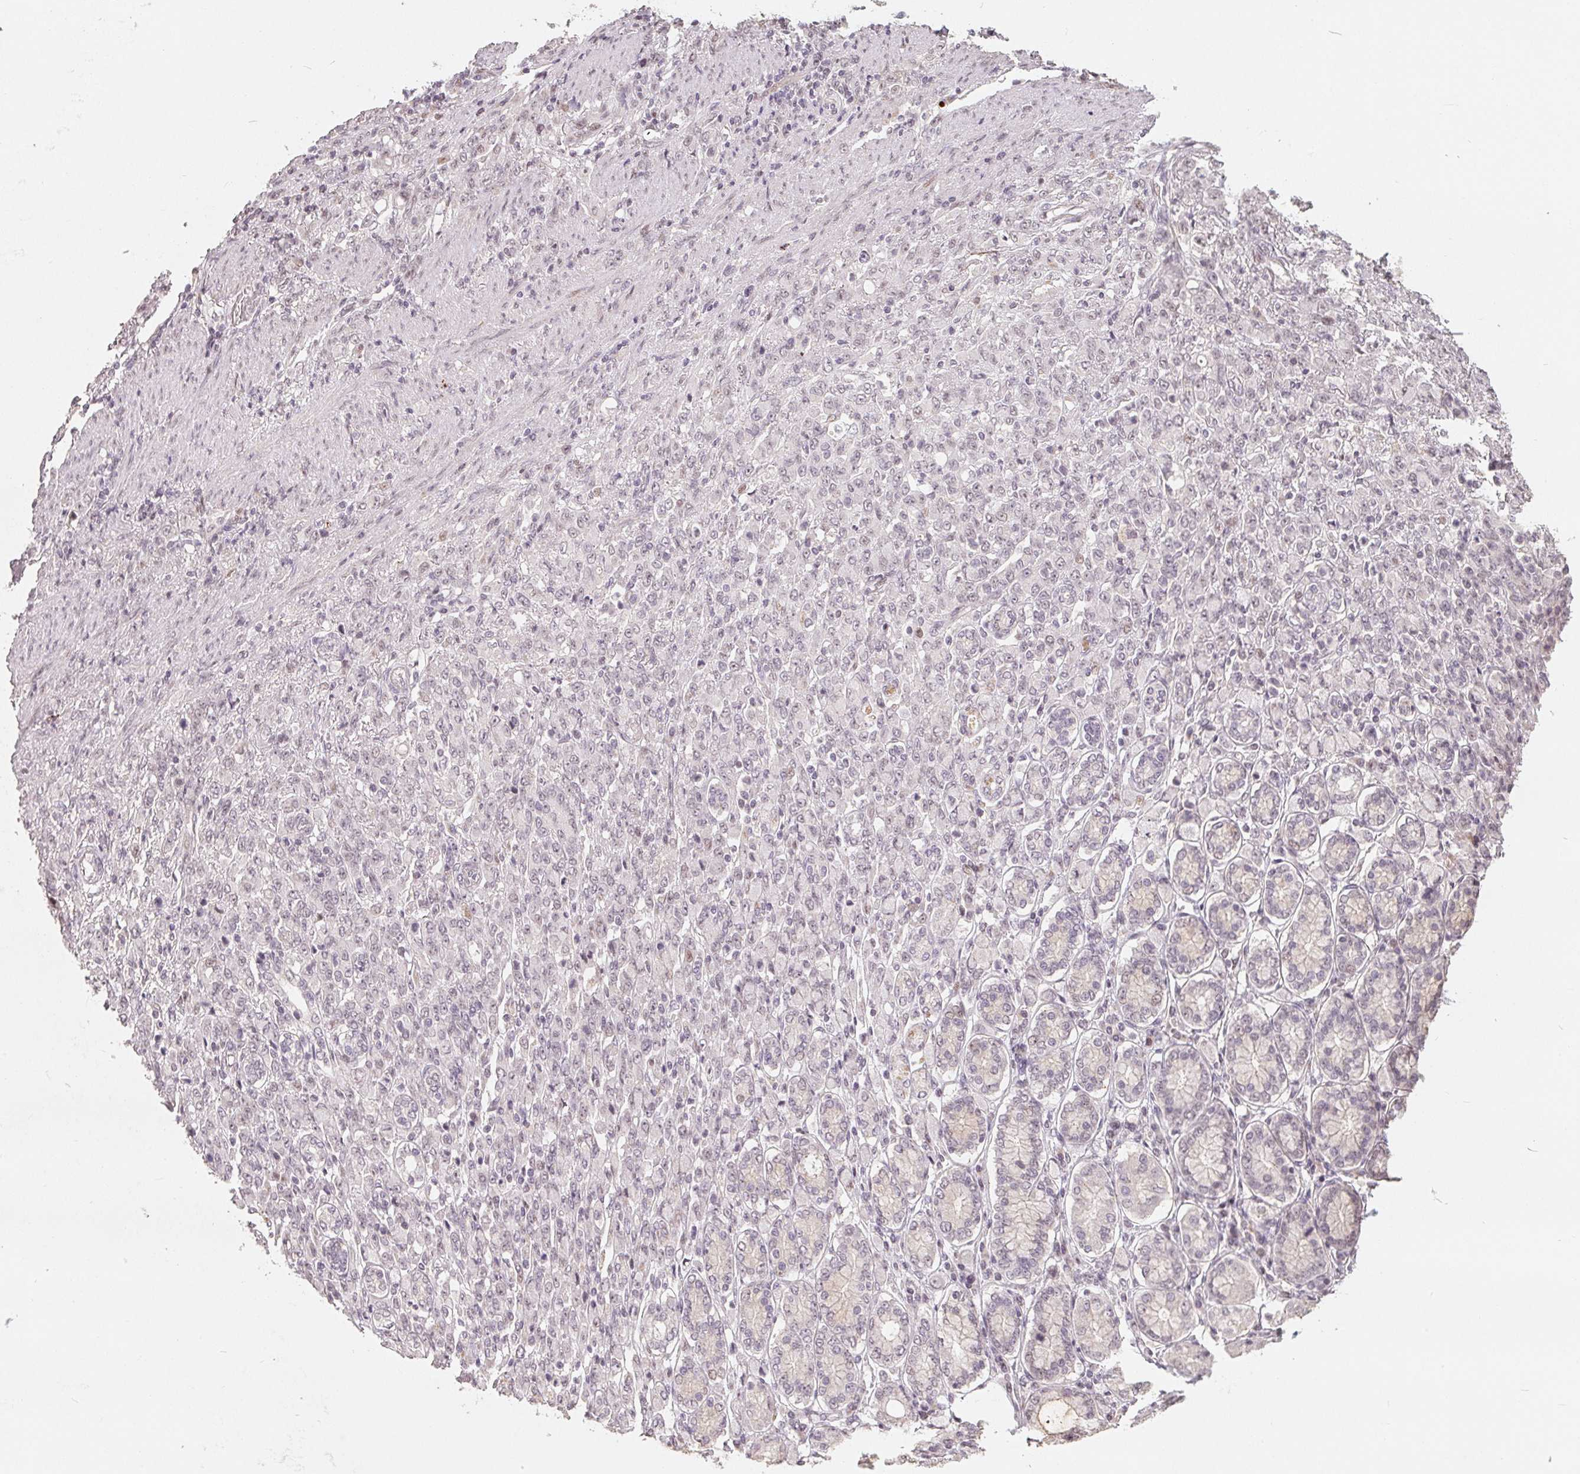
{"staining": {"intensity": "negative", "quantity": "none", "location": "none"}, "tissue": "stomach cancer", "cell_type": "Tumor cells", "image_type": "cancer", "snomed": [{"axis": "morphology", "description": "Adenocarcinoma, NOS"}, {"axis": "topography", "description": "Stomach"}], "caption": "Stomach cancer was stained to show a protein in brown. There is no significant staining in tumor cells. (Brightfield microscopy of DAB IHC at high magnification).", "gene": "CCDC138", "patient": {"sex": "female", "age": 79}}